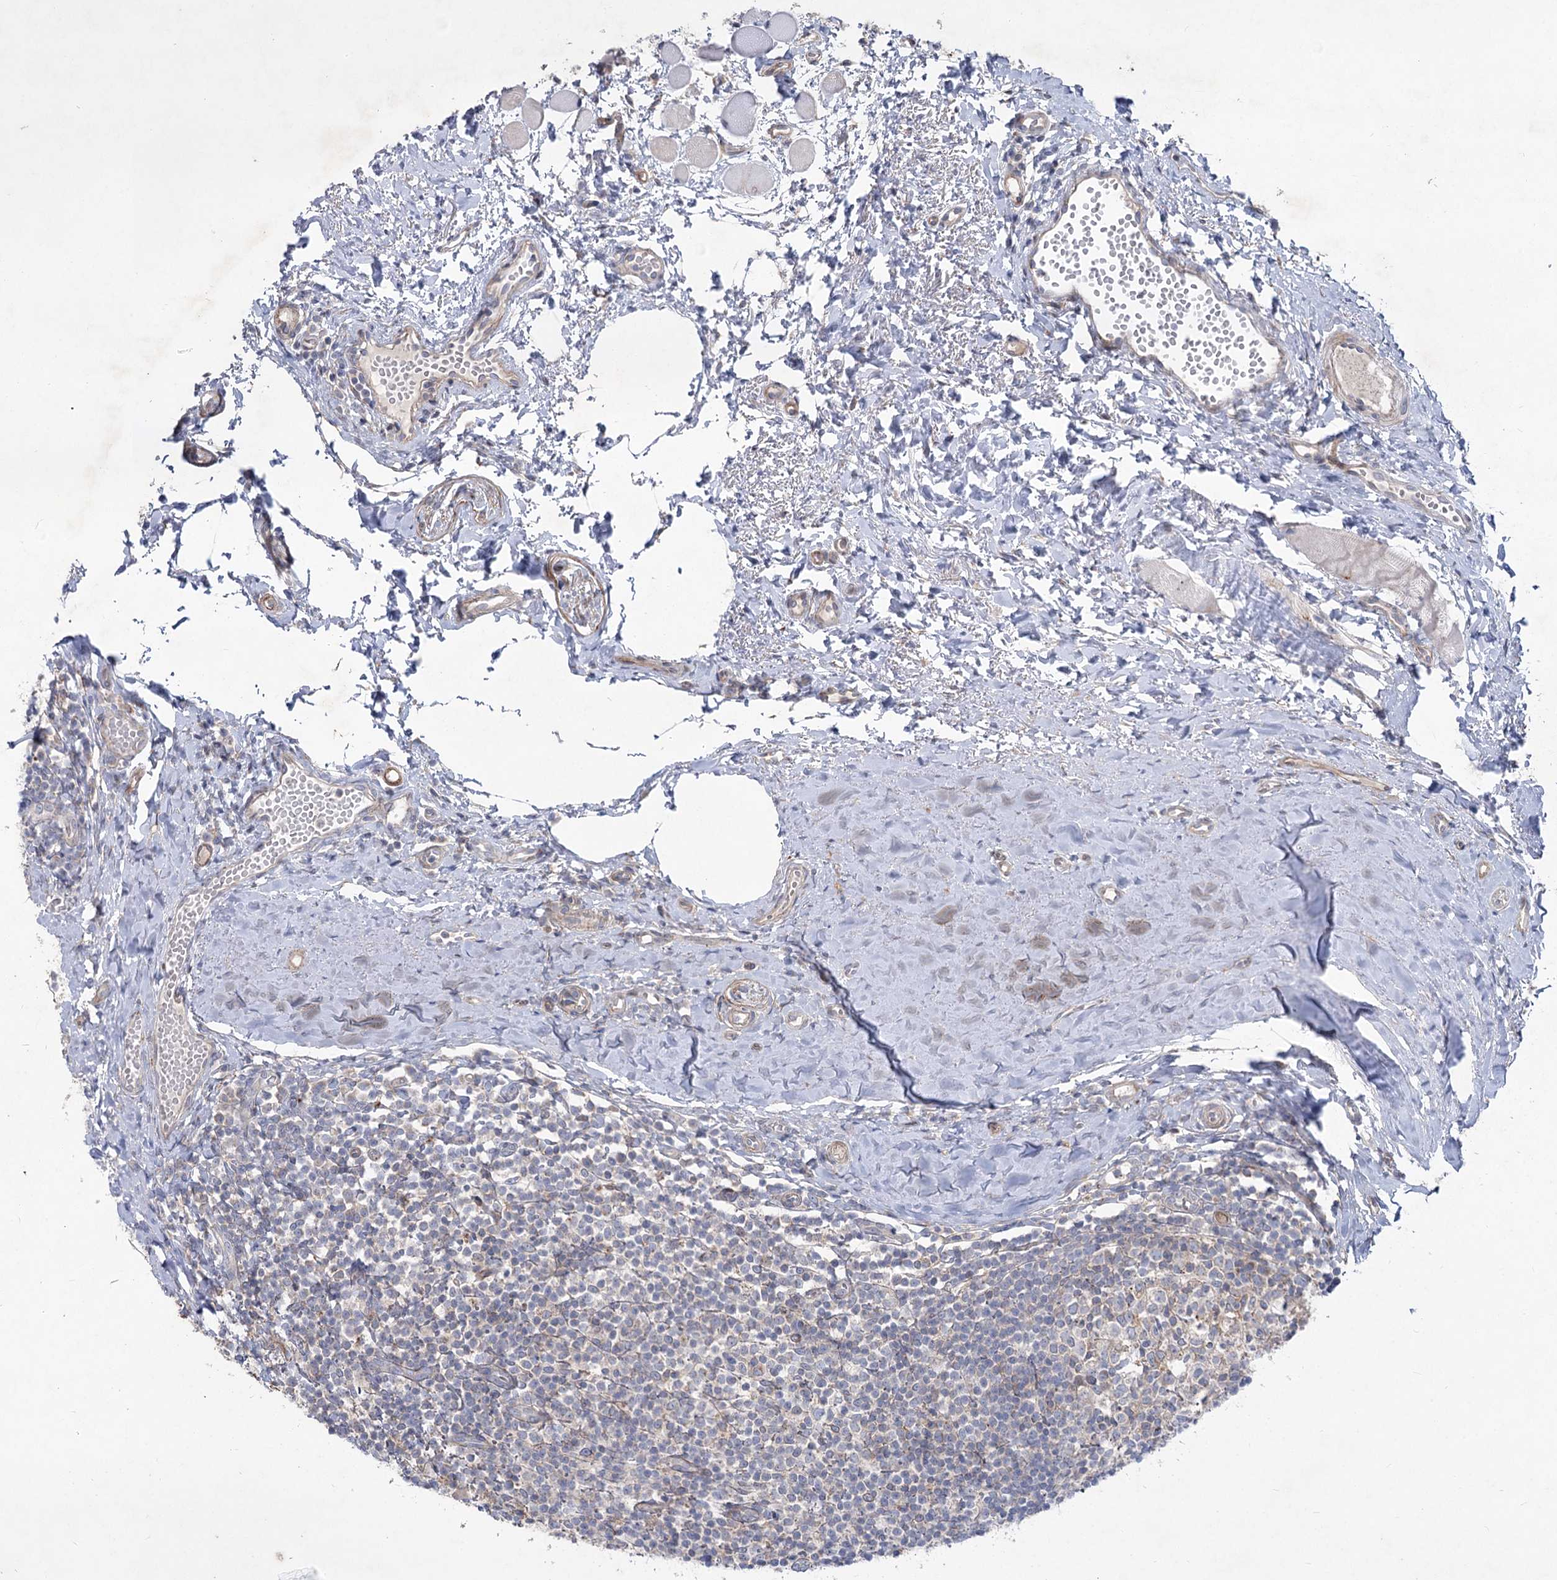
{"staining": {"intensity": "negative", "quantity": "none", "location": "none"}, "tissue": "tonsil", "cell_type": "Germinal center cells", "image_type": "normal", "snomed": [{"axis": "morphology", "description": "Normal tissue, NOS"}, {"axis": "topography", "description": "Tonsil"}], "caption": "IHC histopathology image of unremarkable tonsil: human tonsil stained with DAB displays no significant protein expression in germinal center cells. The staining is performed using DAB brown chromogen with nuclei counter-stained in using hematoxylin.", "gene": "SH3BP5L", "patient": {"sex": "female", "age": 19}}